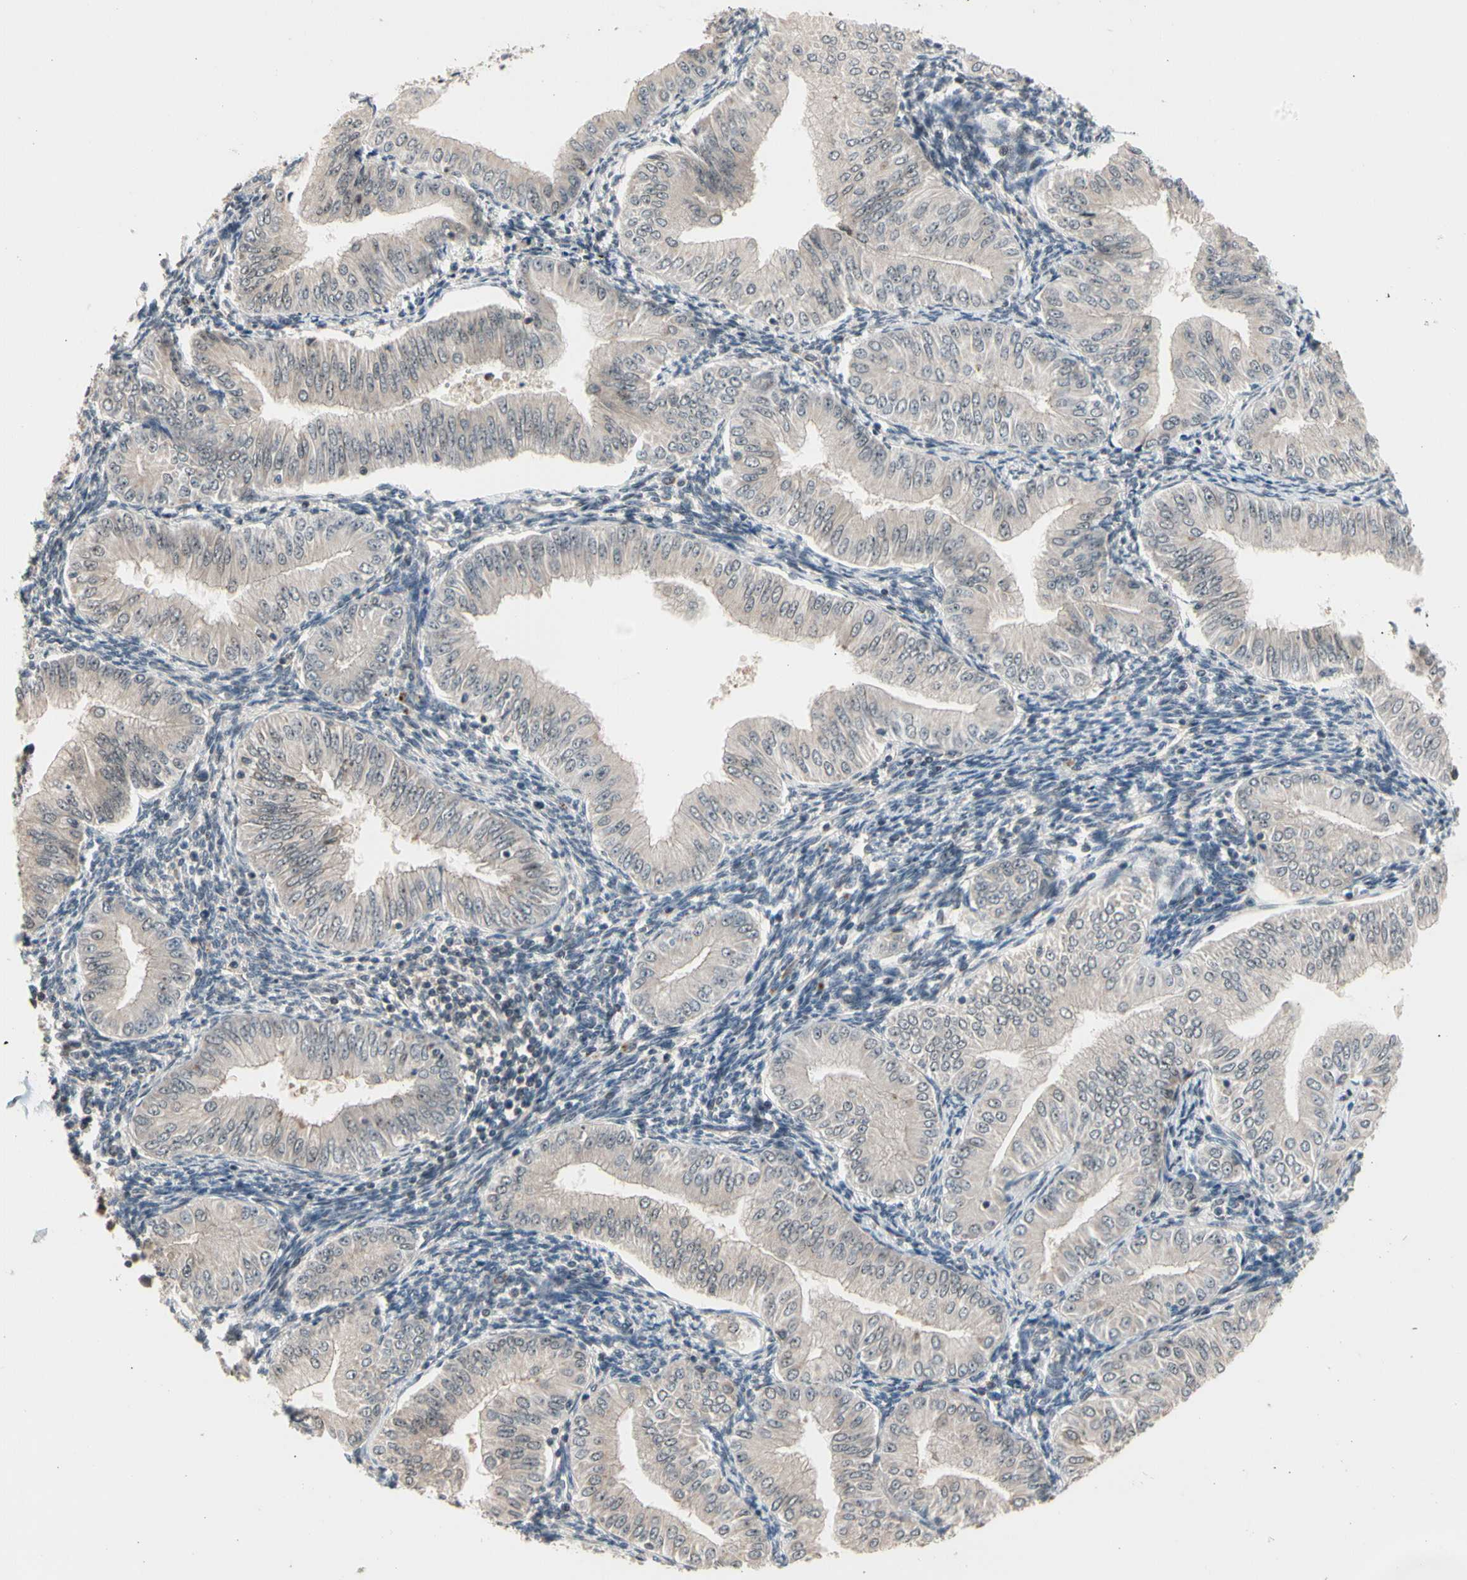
{"staining": {"intensity": "weak", "quantity": ">75%", "location": "cytoplasmic/membranous"}, "tissue": "endometrial cancer", "cell_type": "Tumor cells", "image_type": "cancer", "snomed": [{"axis": "morphology", "description": "Normal tissue, NOS"}, {"axis": "morphology", "description": "Adenocarcinoma, NOS"}, {"axis": "topography", "description": "Endometrium"}], "caption": "DAB immunohistochemical staining of endometrial cancer displays weak cytoplasmic/membranous protein positivity in approximately >75% of tumor cells. Using DAB (3,3'-diaminobenzidine) (brown) and hematoxylin (blue) stains, captured at high magnification using brightfield microscopy.", "gene": "NGEF", "patient": {"sex": "female", "age": 53}}